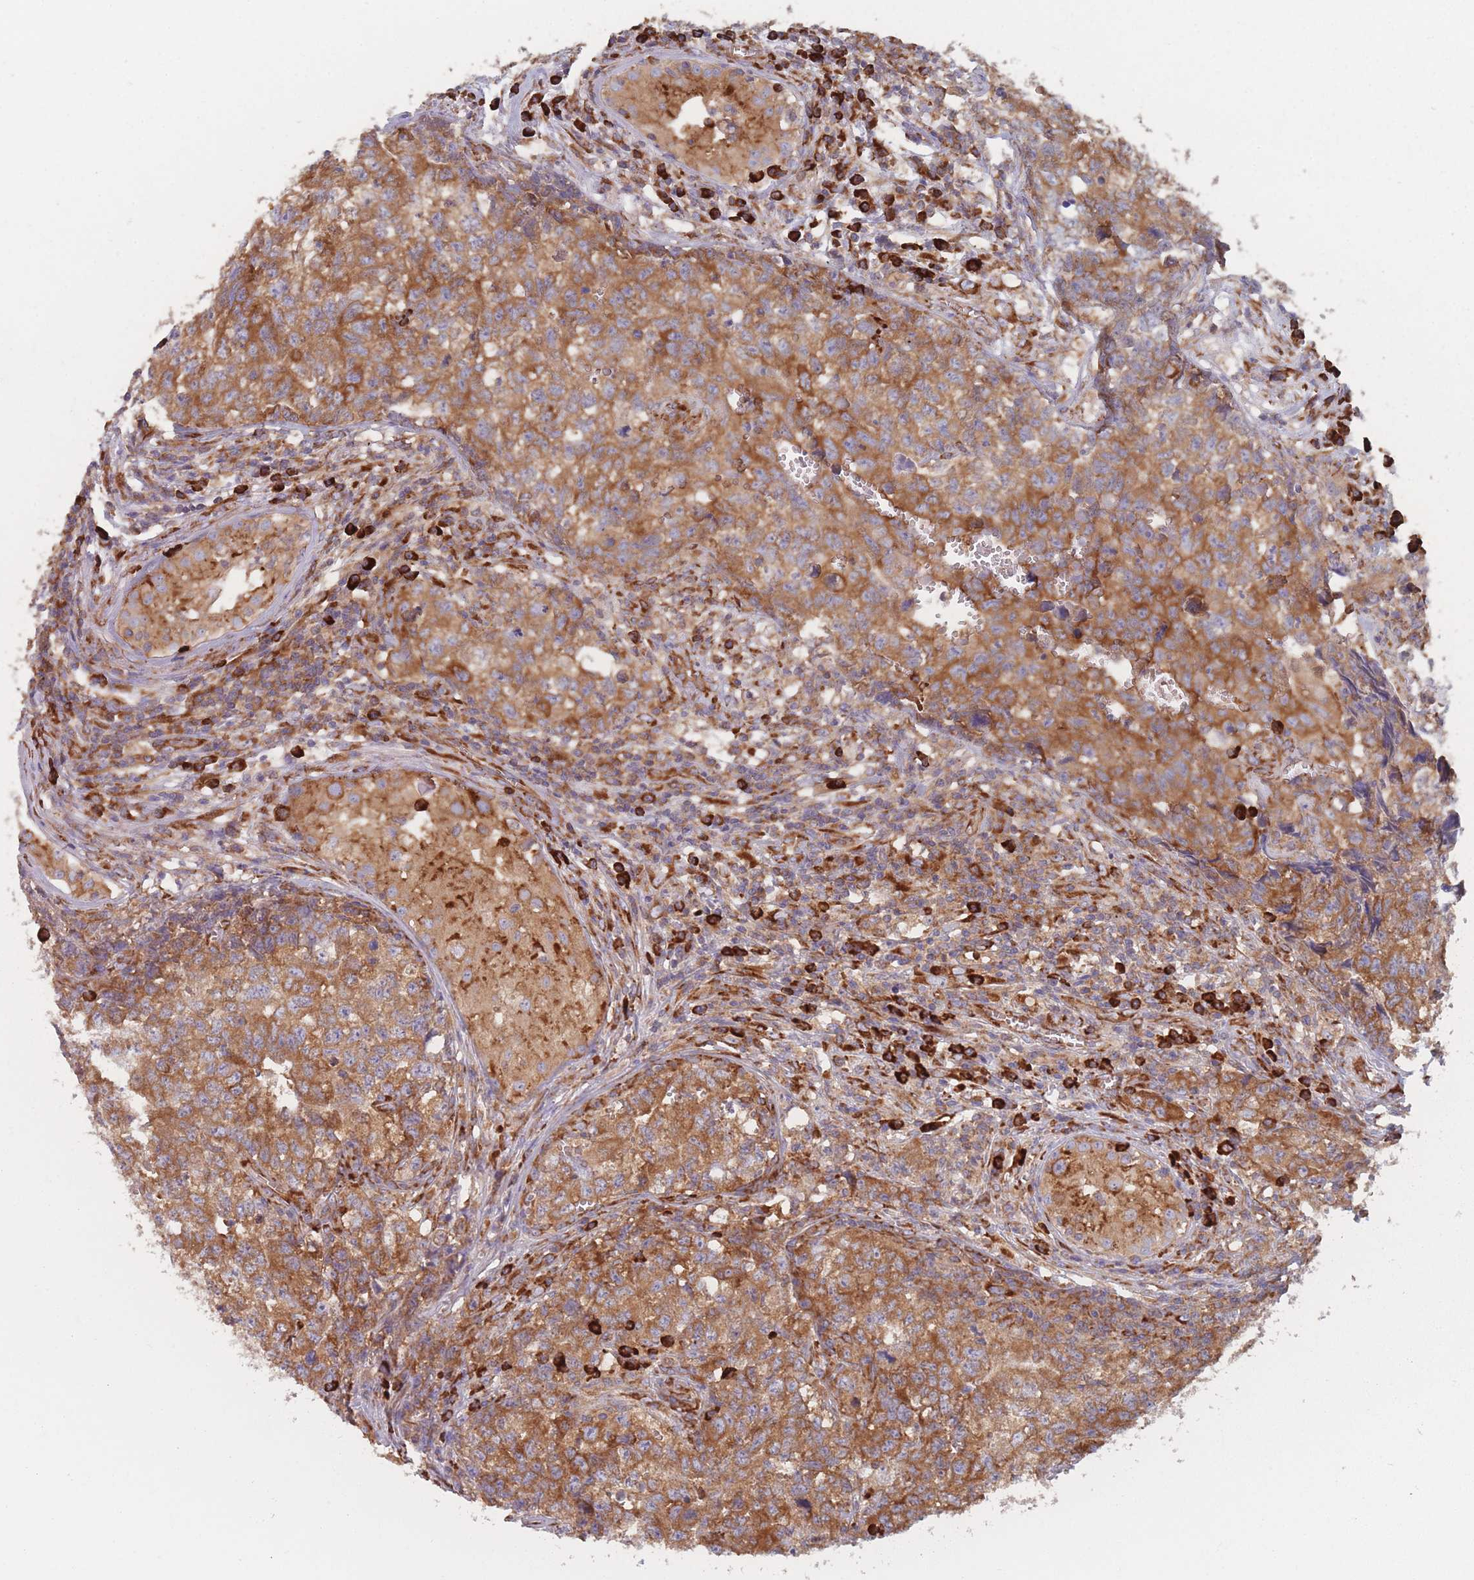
{"staining": {"intensity": "moderate", "quantity": ">75%", "location": "cytoplasmic/membranous"}, "tissue": "testis cancer", "cell_type": "Tumor cells", "image_type": "cancer", "snomed": [{"axis": "morphology", "description": "Carcinoma, Embryonal, NOS"}, {"axis": "topography", "description": "Testis"}], "caption": "Human embryonal carcinoma (testis) stained for a protein (brown) displays moderate cytoplasmic/membranous positive staining in approximately >75% of tumor cells.", "gene": "EEF1B2", "patient": {"sex": "male", "age": 31}}